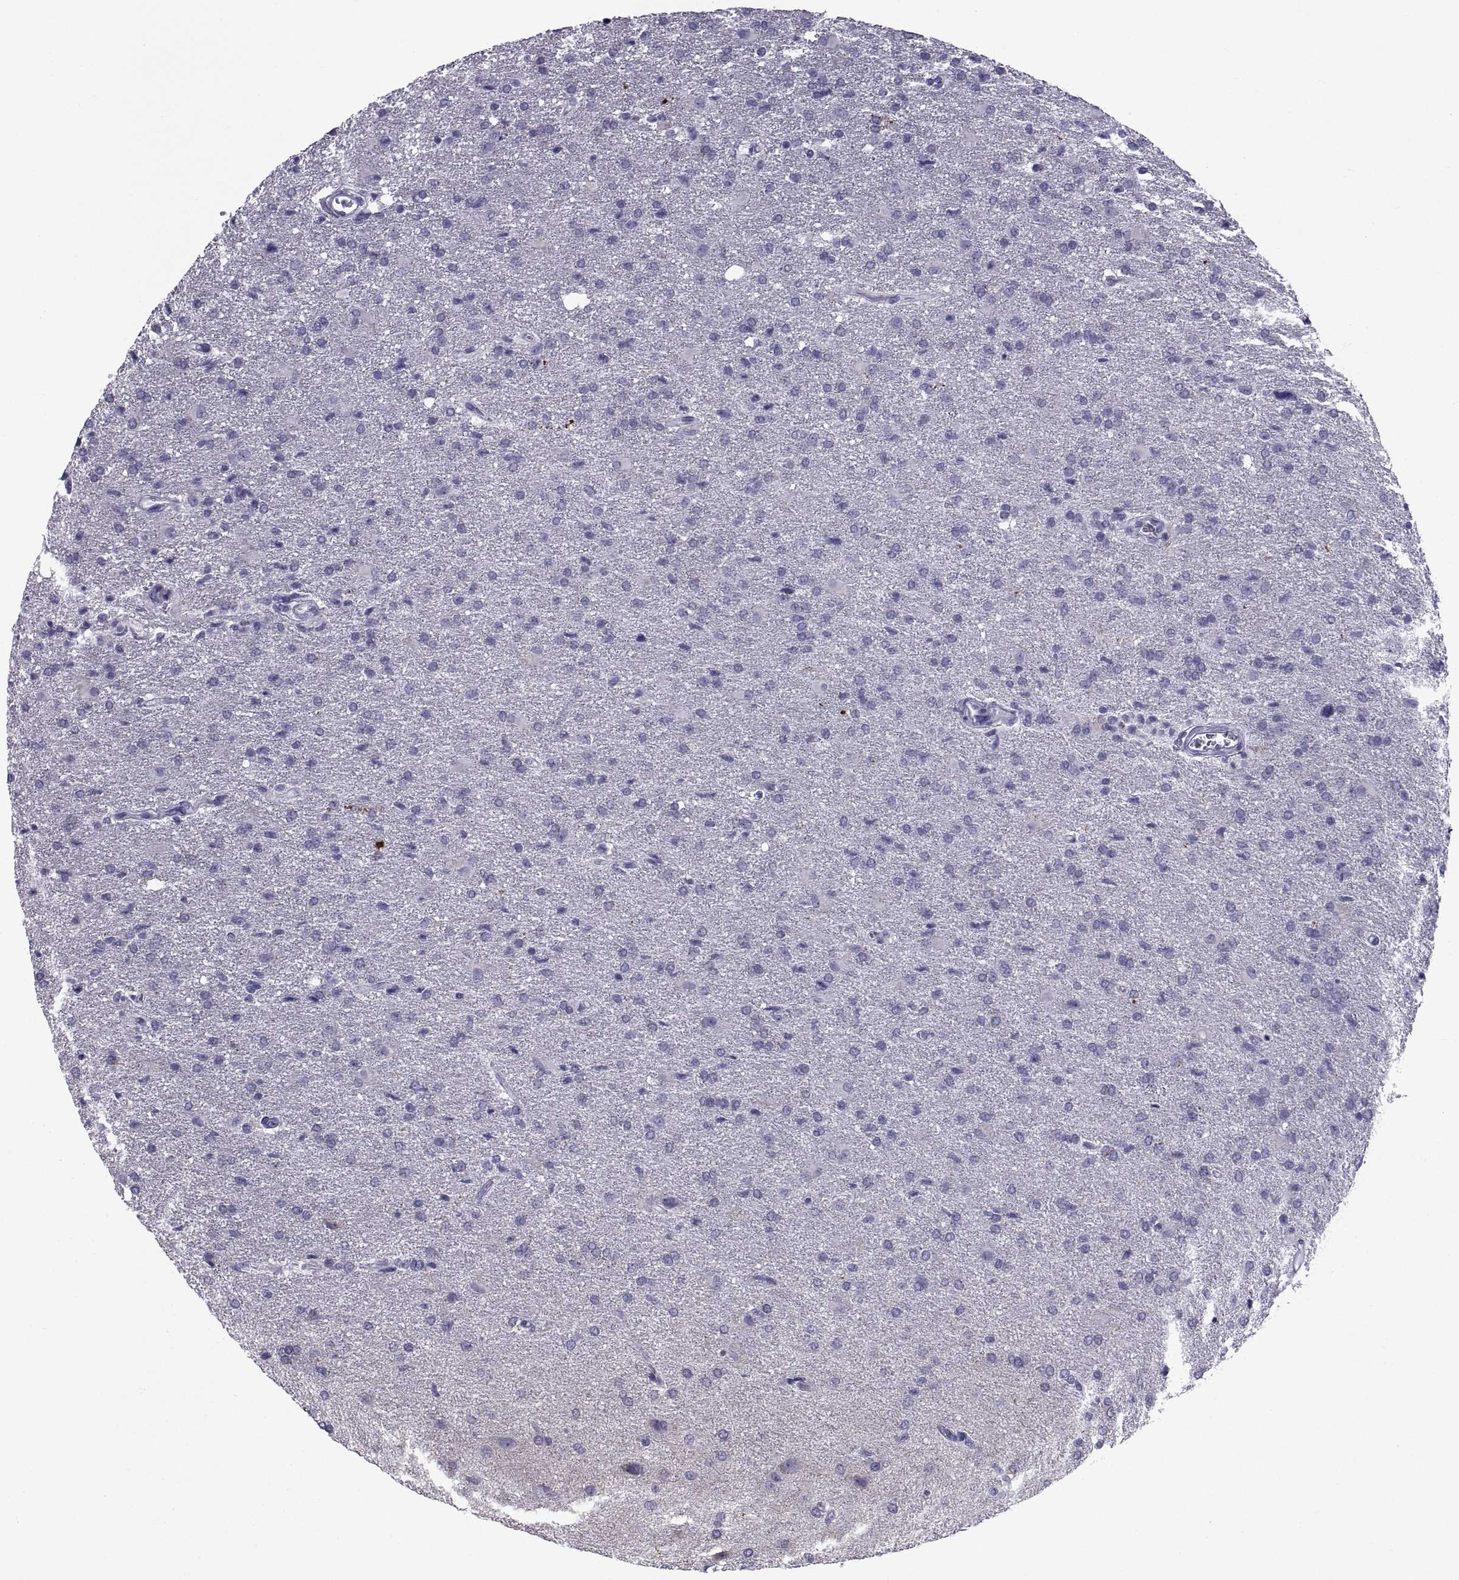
{"staining": {"intensity": "negative", "quantity": "none", "location": "none"}, "tissue": "glioma", "cell_type": "Tumor cells", "image_type": "cancer", "snomed": [{"axis": "morphology", "description": "Glioma, malignant, High grade"}, {"axis": "topography", "description": "Brain"}], "caption": "Glioma was stained to show a protein in brown. There is no significant expression in tumor cells.", "gene": "NPTX2", "patient": {"sex": "male", "age": 68}}